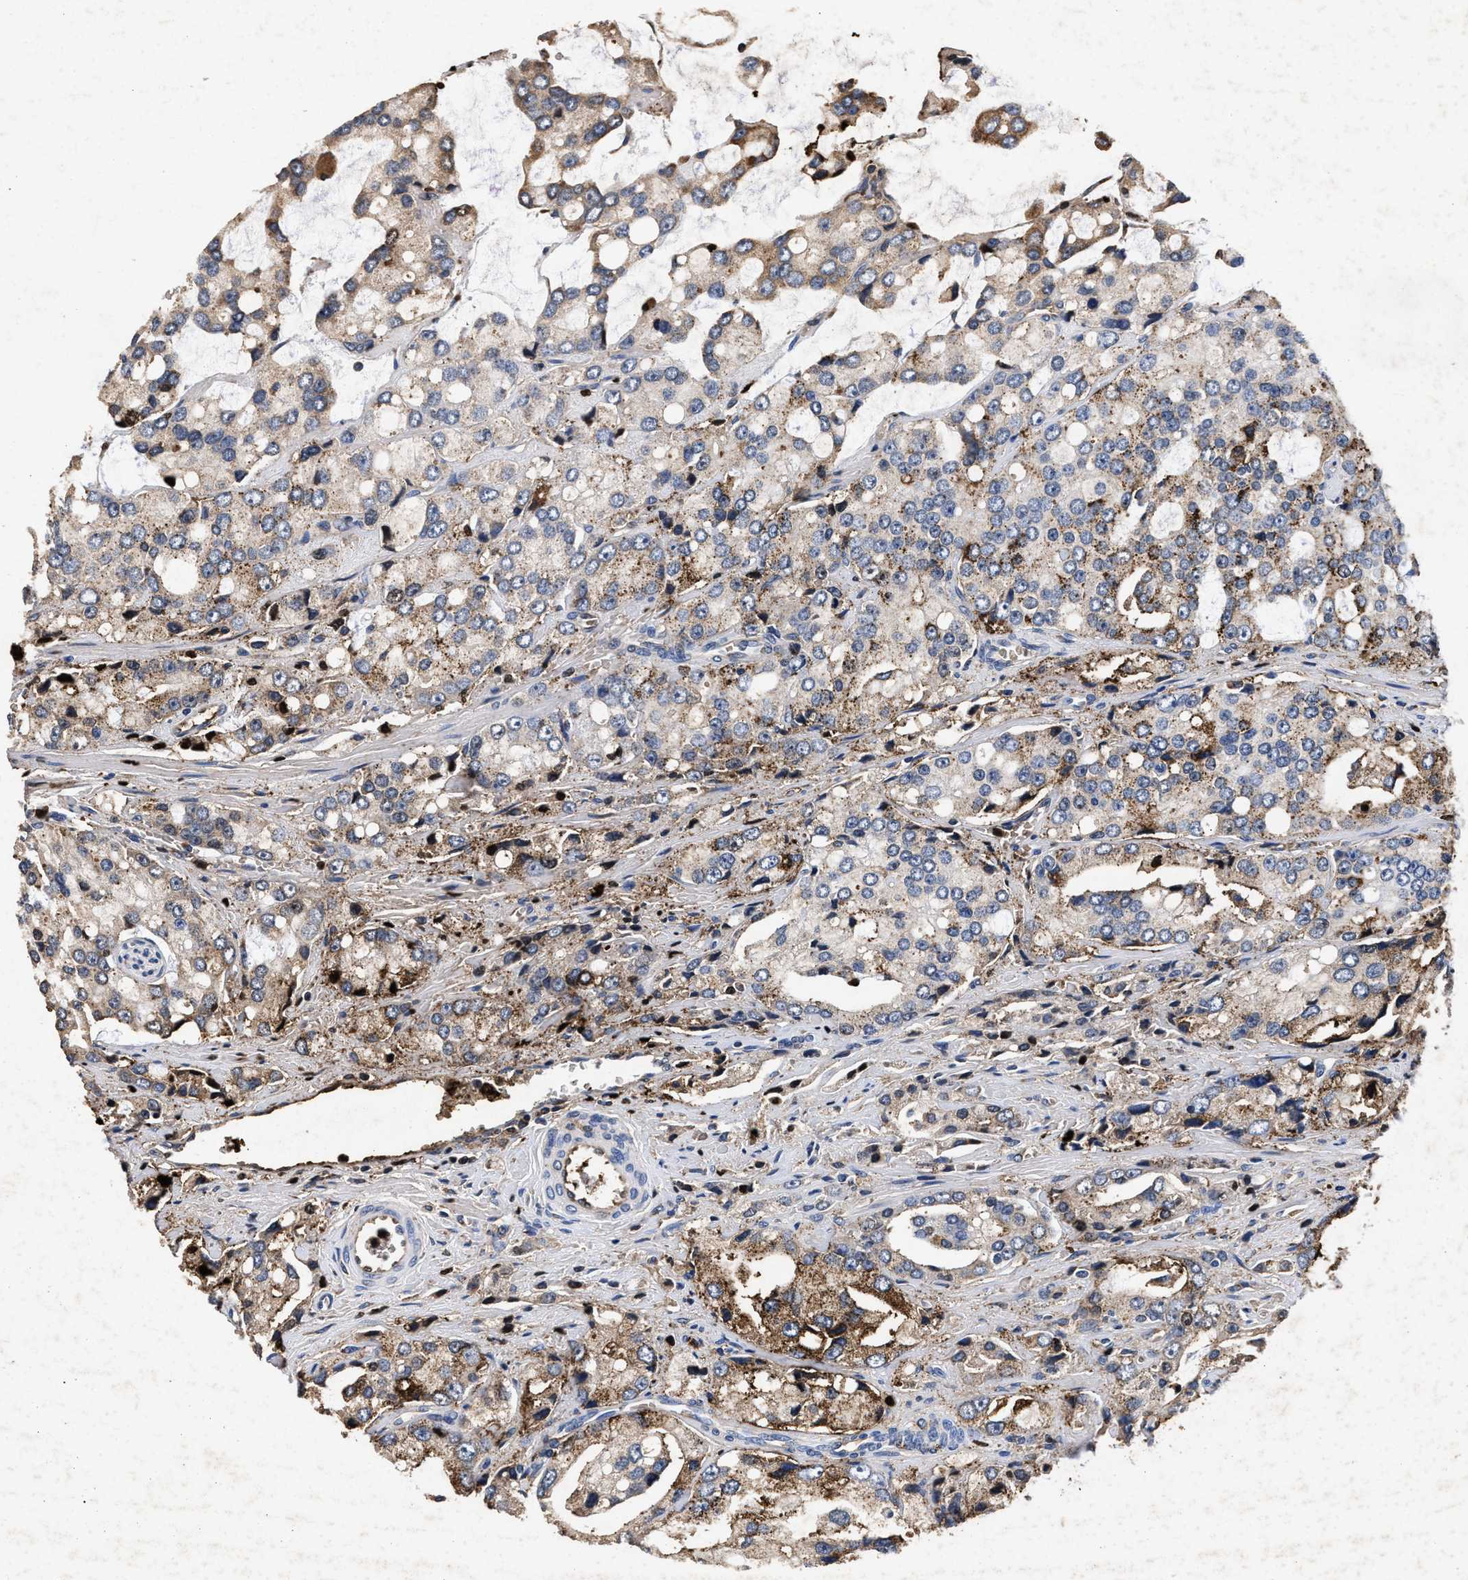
{"staining": {"intensity": "moderate", "quantity": "<25%", "location": "cytoplasmic/membranous"}, "tissue": "prostate cancer", "cell_type": "Tumor cells", "image_type": "cancer", "snomed": [{"axis": "morphology", "description": "Adenocarcinoma, High grade"}, {"axis": "topography", "description": "Prostate"}], "caption": "Moderate cytoplasmic/membranous positivity is identified in about <25% of tumor cells in prostate adenocarcinoma (high-grade). (IHC, brightfield microscopy, high magnification).", "gene": "LTB4R2", "patient": {"sex": "male", "age": 67}}